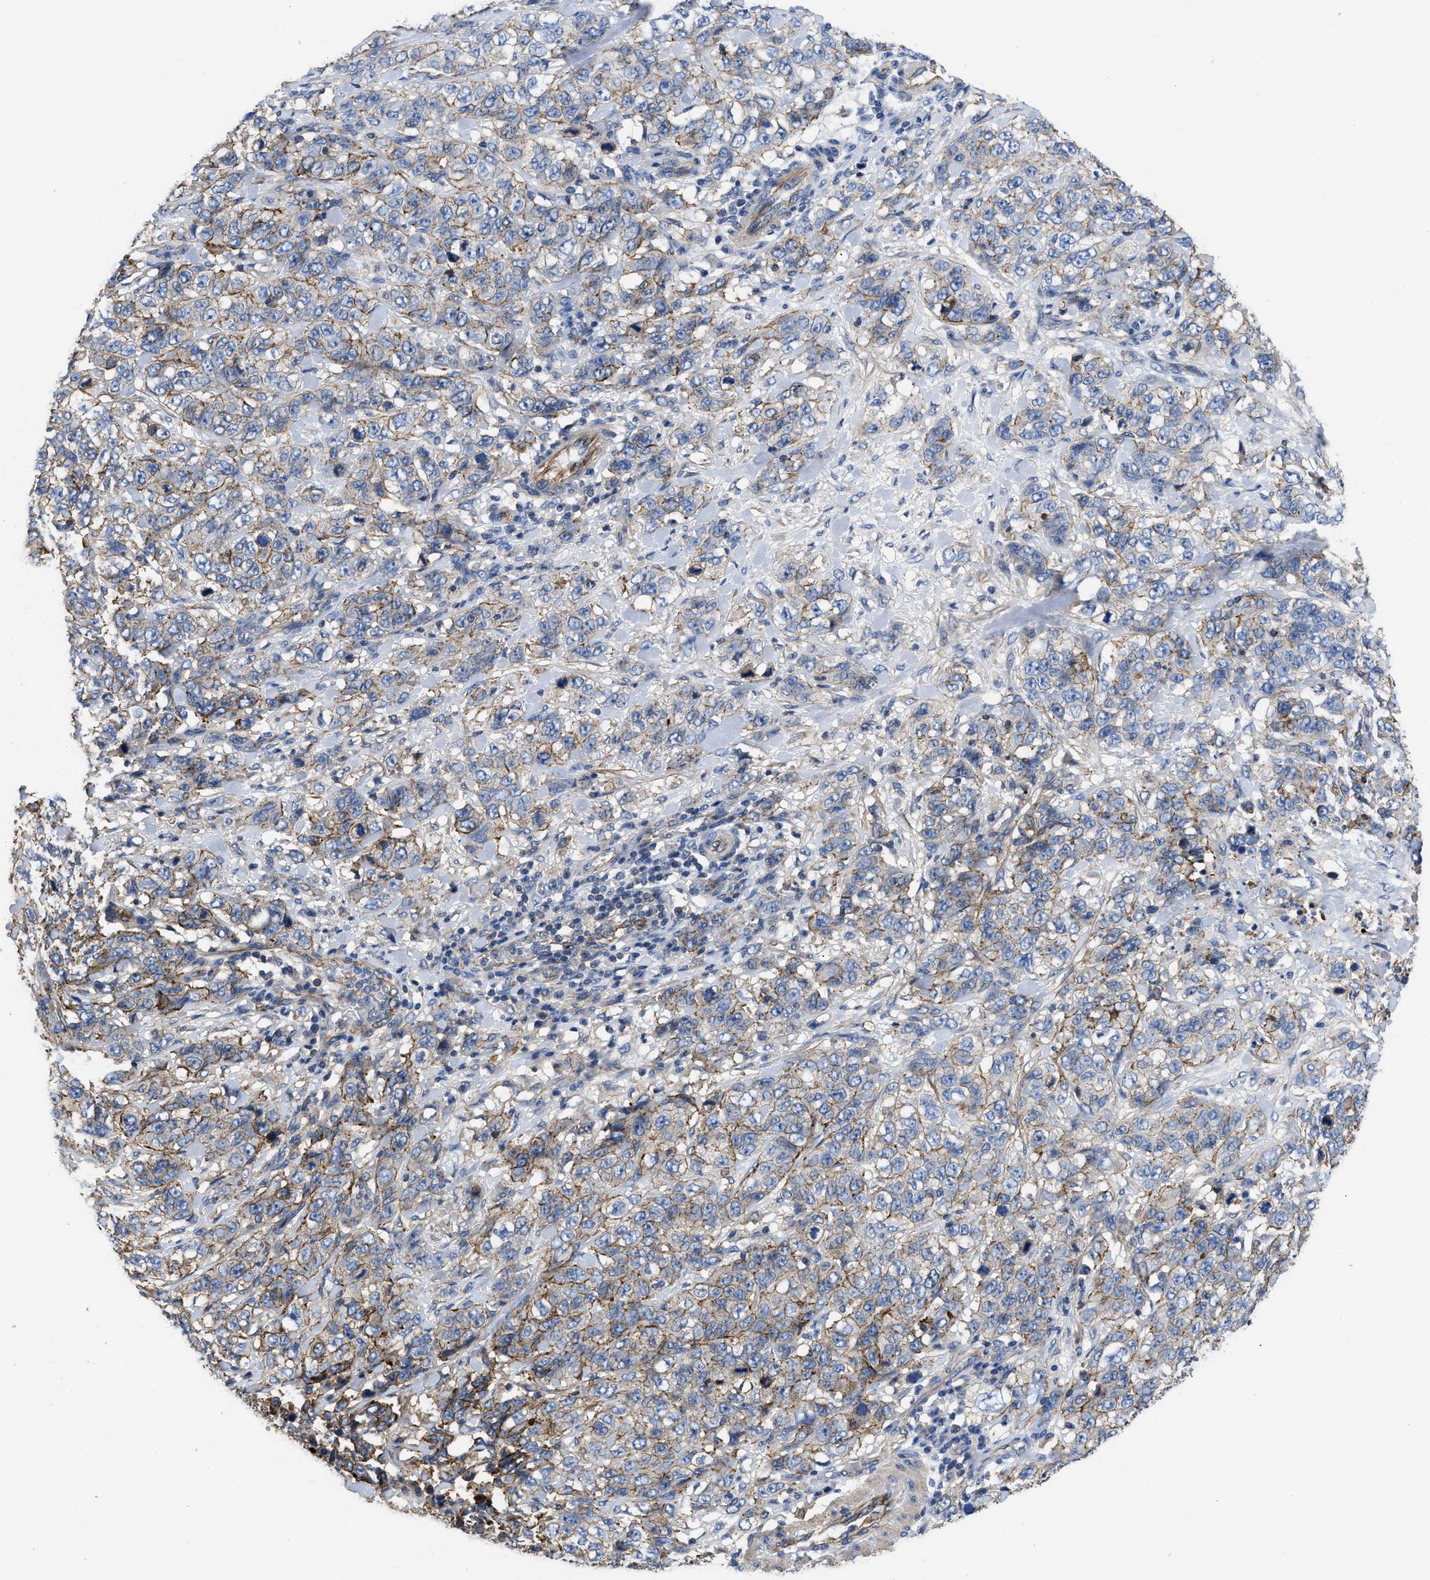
{"staining": {"intensity": "weak", "quantity": "25%-75%", "location": "cytoplasmic/membranous"}, "tissue": "stomach cancer", "cell_type": "Tumor cells", "image_type": "cancer", "snomed": [{"axis": "morphology", "description": "Adenocarcinoma, NOS"}, {"axis": "topography", "description": "Stomach"}], "caption": "This photomicrograph reveals immunohistochemistry staining of stomach adenocarcinoma, with low weak cytoplasmic/membranous staining in about 25%-75% of tumor cells.", "gene": "USP4", "patient": {"sex": "male", "age": 48}}